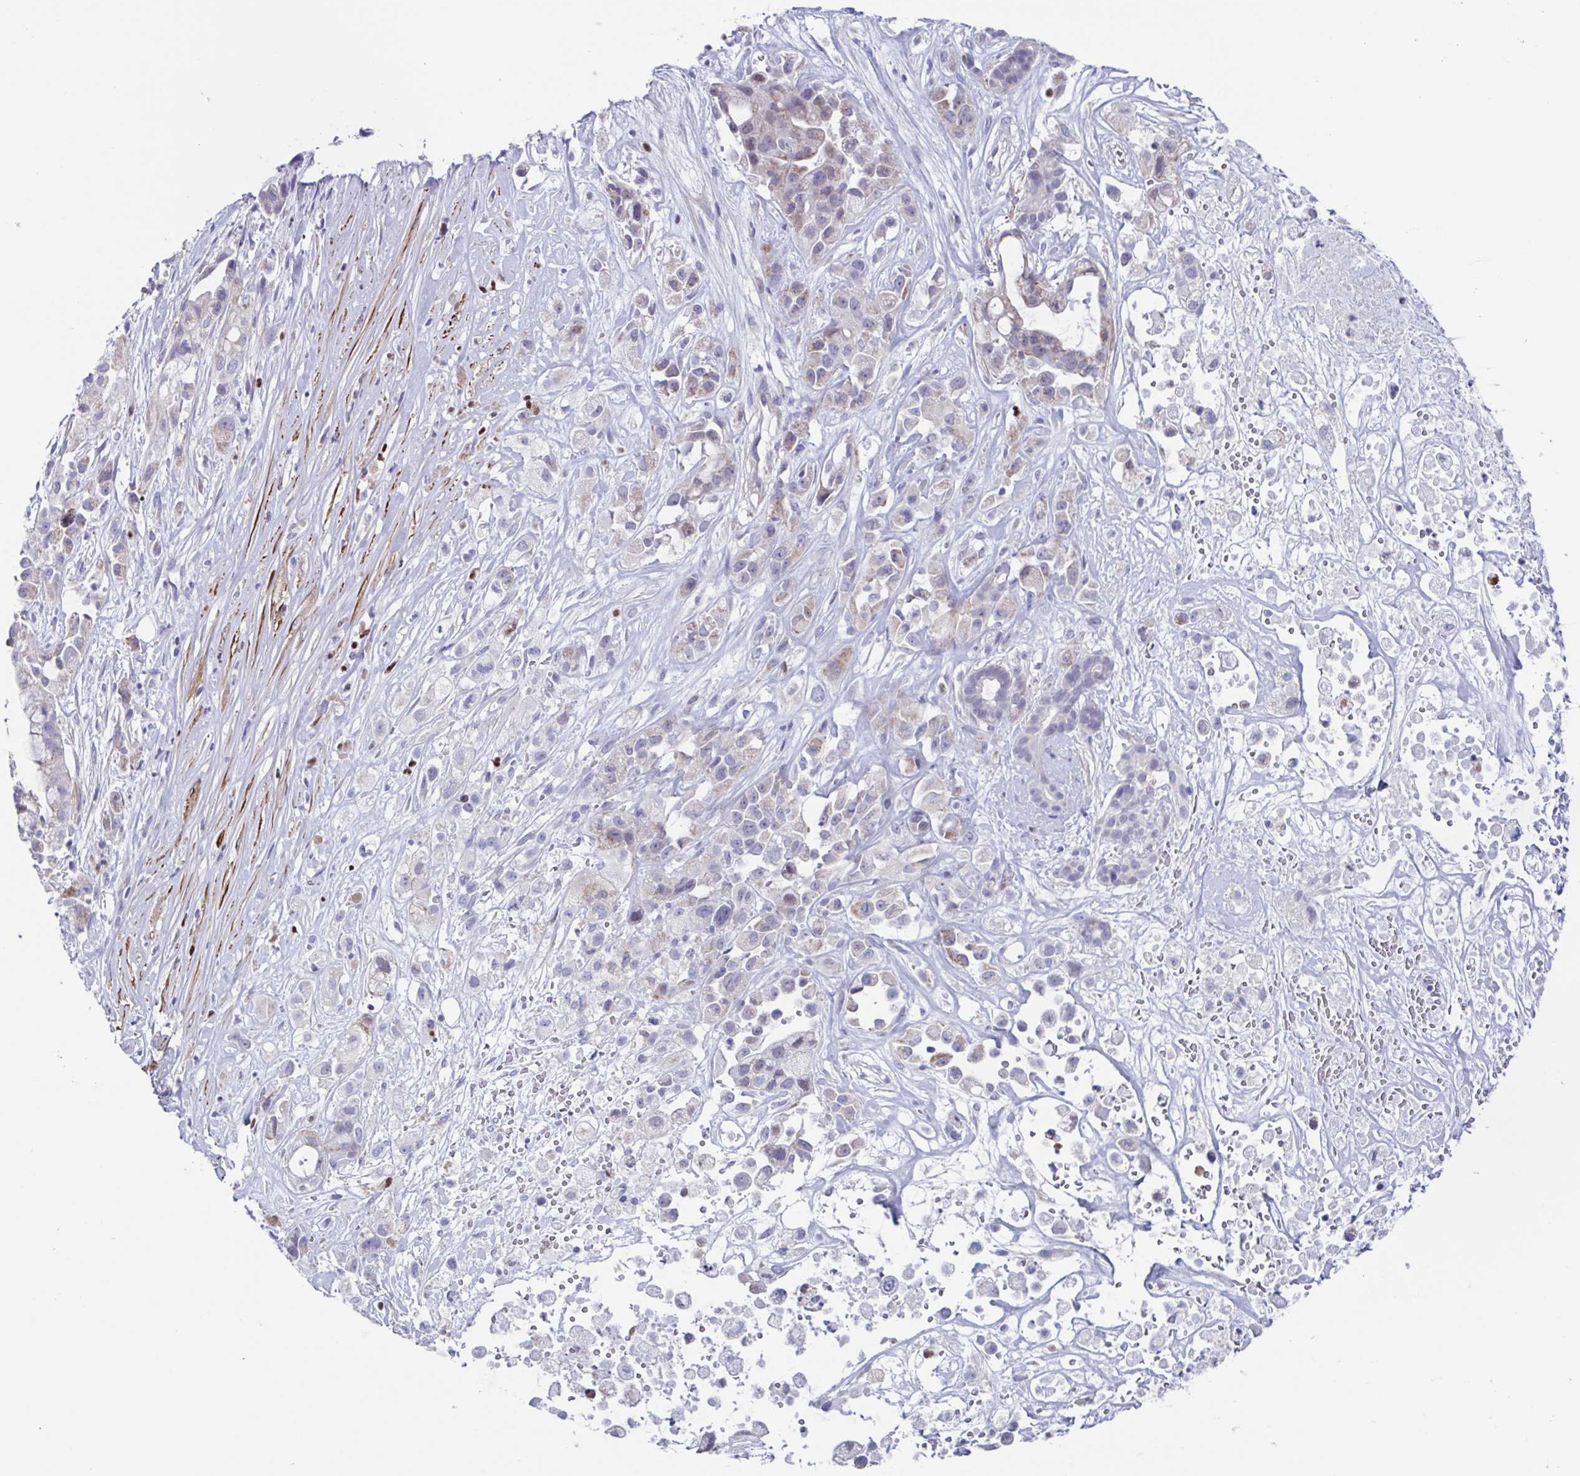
{"staining": {"intensity": "weak", "quantity": "<25%", "location": "cytoplasmic/membranous"}, "tissue": "pancreatic cancer", "cell_type": "Tumor cells", "image_type": "cancer", "snomed": [{"axis": "morphology", "description": "Adenocarcinoma, NOS"}, {"axis": "topography", "description": "Pancreas"}], "caption": "IHC of pancreatic adenocarcinoma exhibits no expression in tumor cells.", "gene": "PBOV1", "patient": {"sex": "male", "age": 44}}